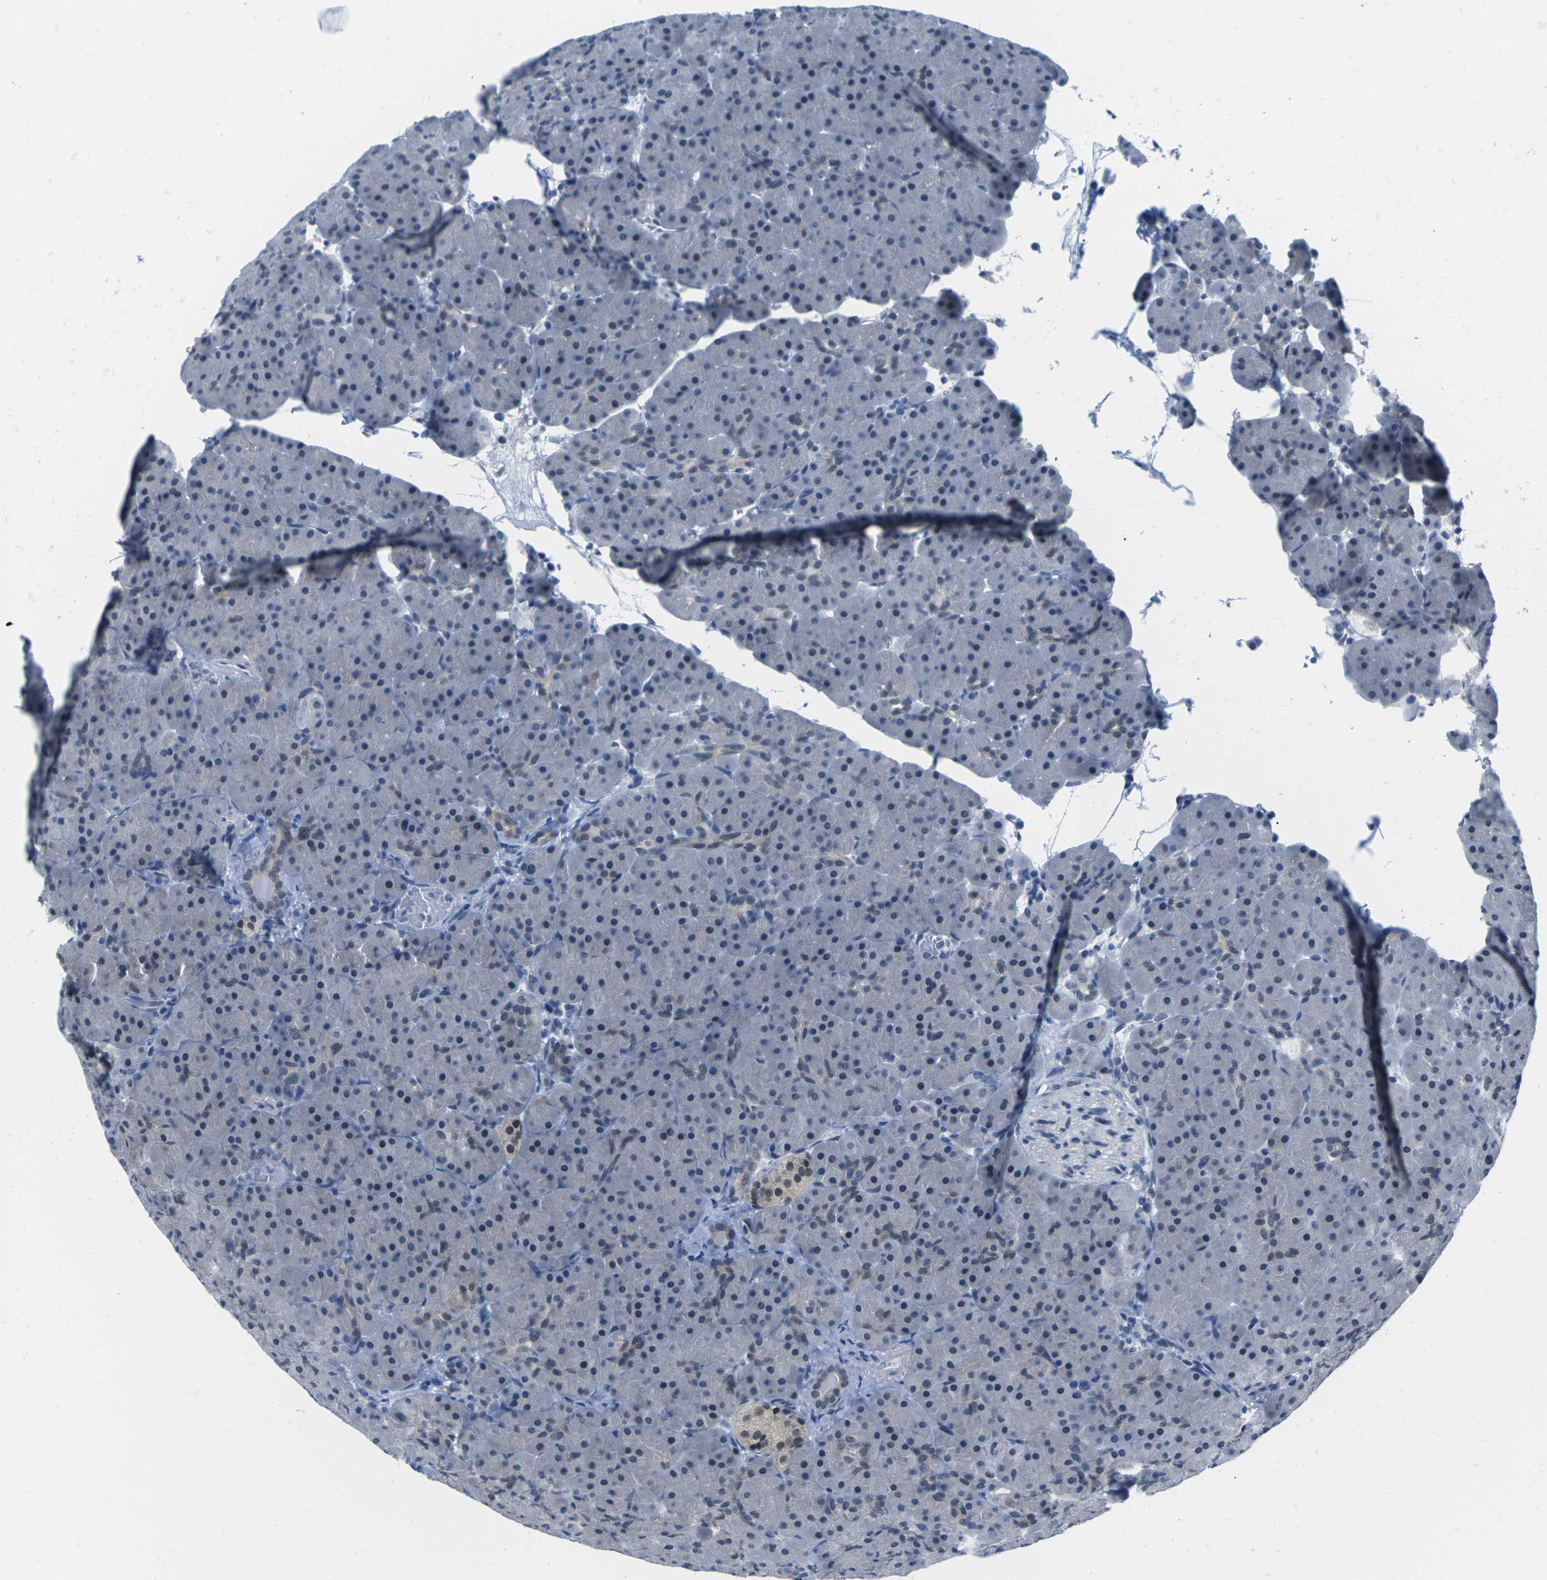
{"staining": {"intensity": "moderate", "quantity": "<25%", "location": "nuclear"}, "tissue": "pancreas", "cell_type": "Exocrine glandular cells", "image_type": "normal", "snomed": [{"axis": "morphology", "description": "Normal tissue, NOS"}, {"axis": "topography", "description": "Pancreas"}], "caption": "Immunohistochemical staining of benign pancreas displays moderate nuclear protein expression in about <25% of exocrine glandular cells.", "gene": "UBA7", "patient": {"sex": "male", "age": 66}}